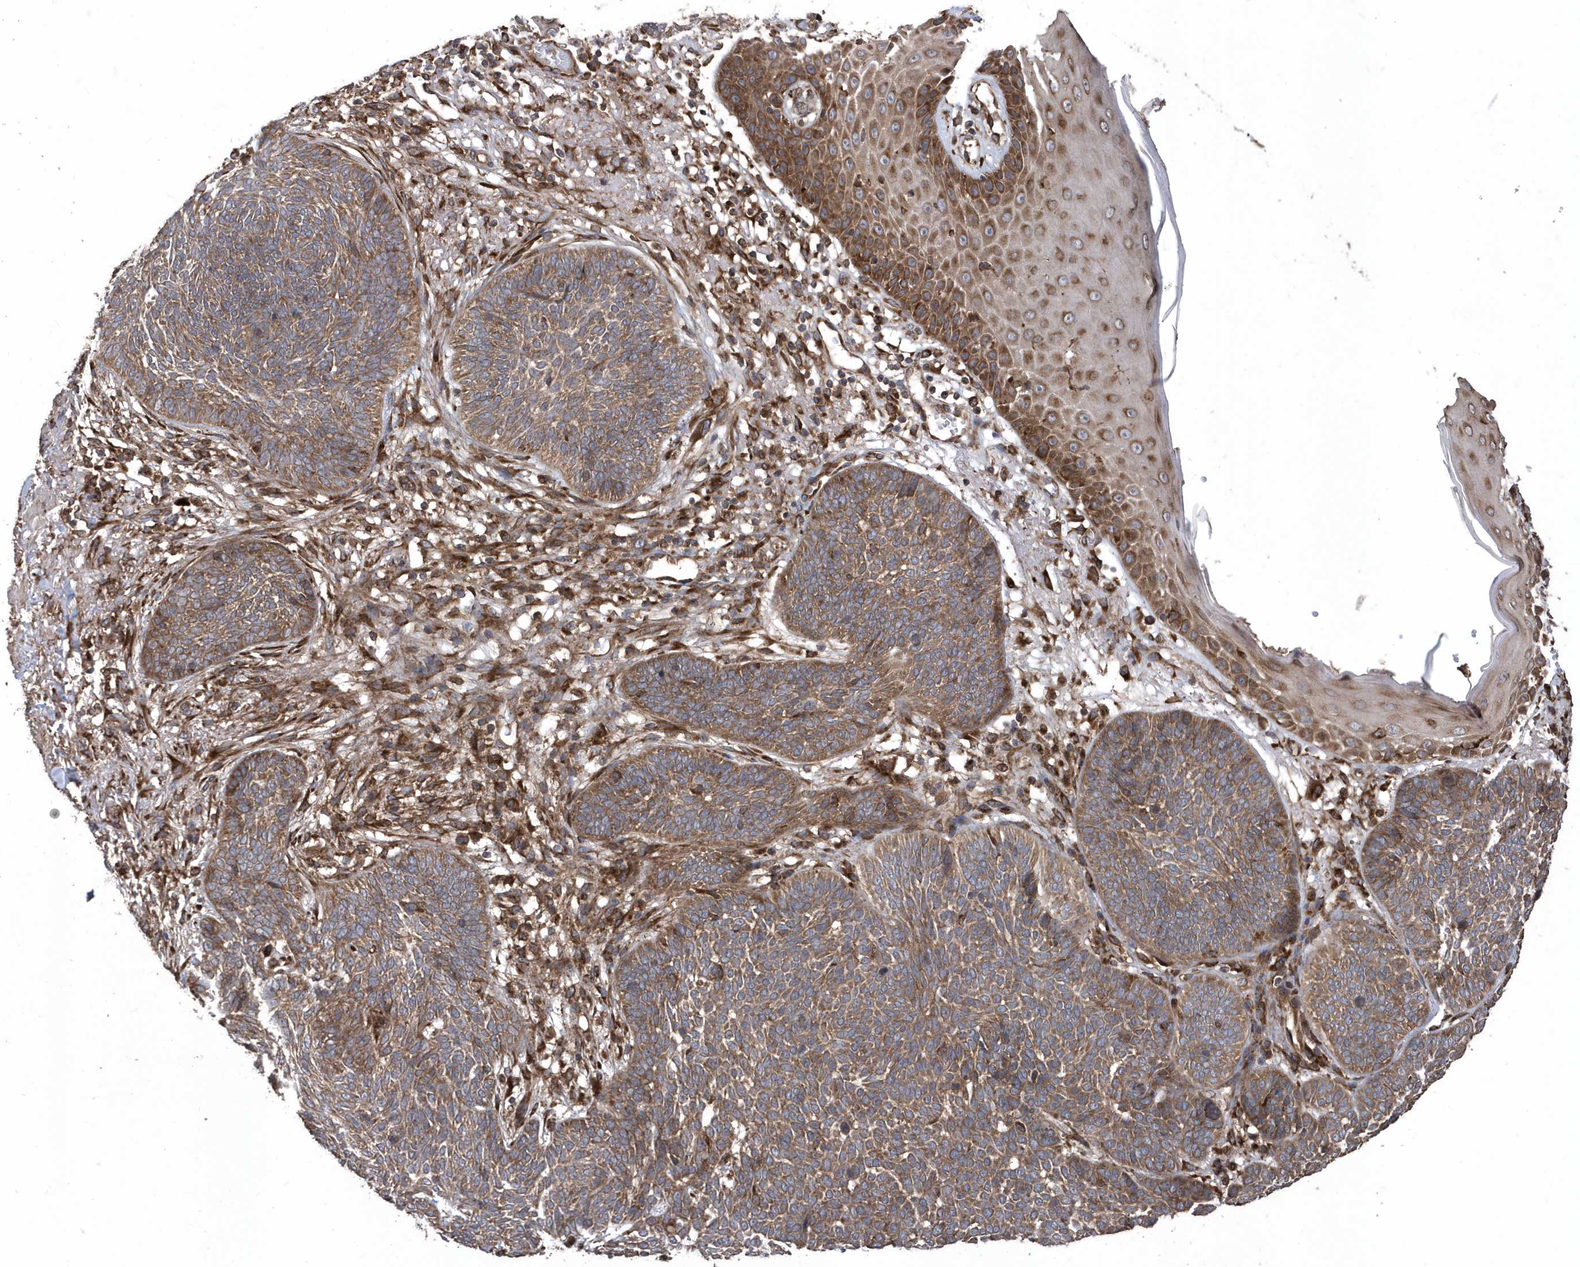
{"staining": {"intensity": "moderate", "quantity": ">75%", "location": "cytoplasmic/membranous"}, "tissue": "skin cancer", "cell_type": "Tumor cells", "image_type": "cancer", "snomed": [{"axis": "morphology", "description": "Normal tissue, NOS"}, {"axis": "morphology", "description": "Basal cell carcinoma"}, {"axis": "topography", "description": "Skin"}], "caption": "About >75% of tumor cells in basal cell carcinoma (skin) reveal moderate cytoplasmic/membranous protein positivity as visualized by brown immunohistochemical staining.", "gene": "WASHC5", "patient": {"sex": "male", "age": 64}}